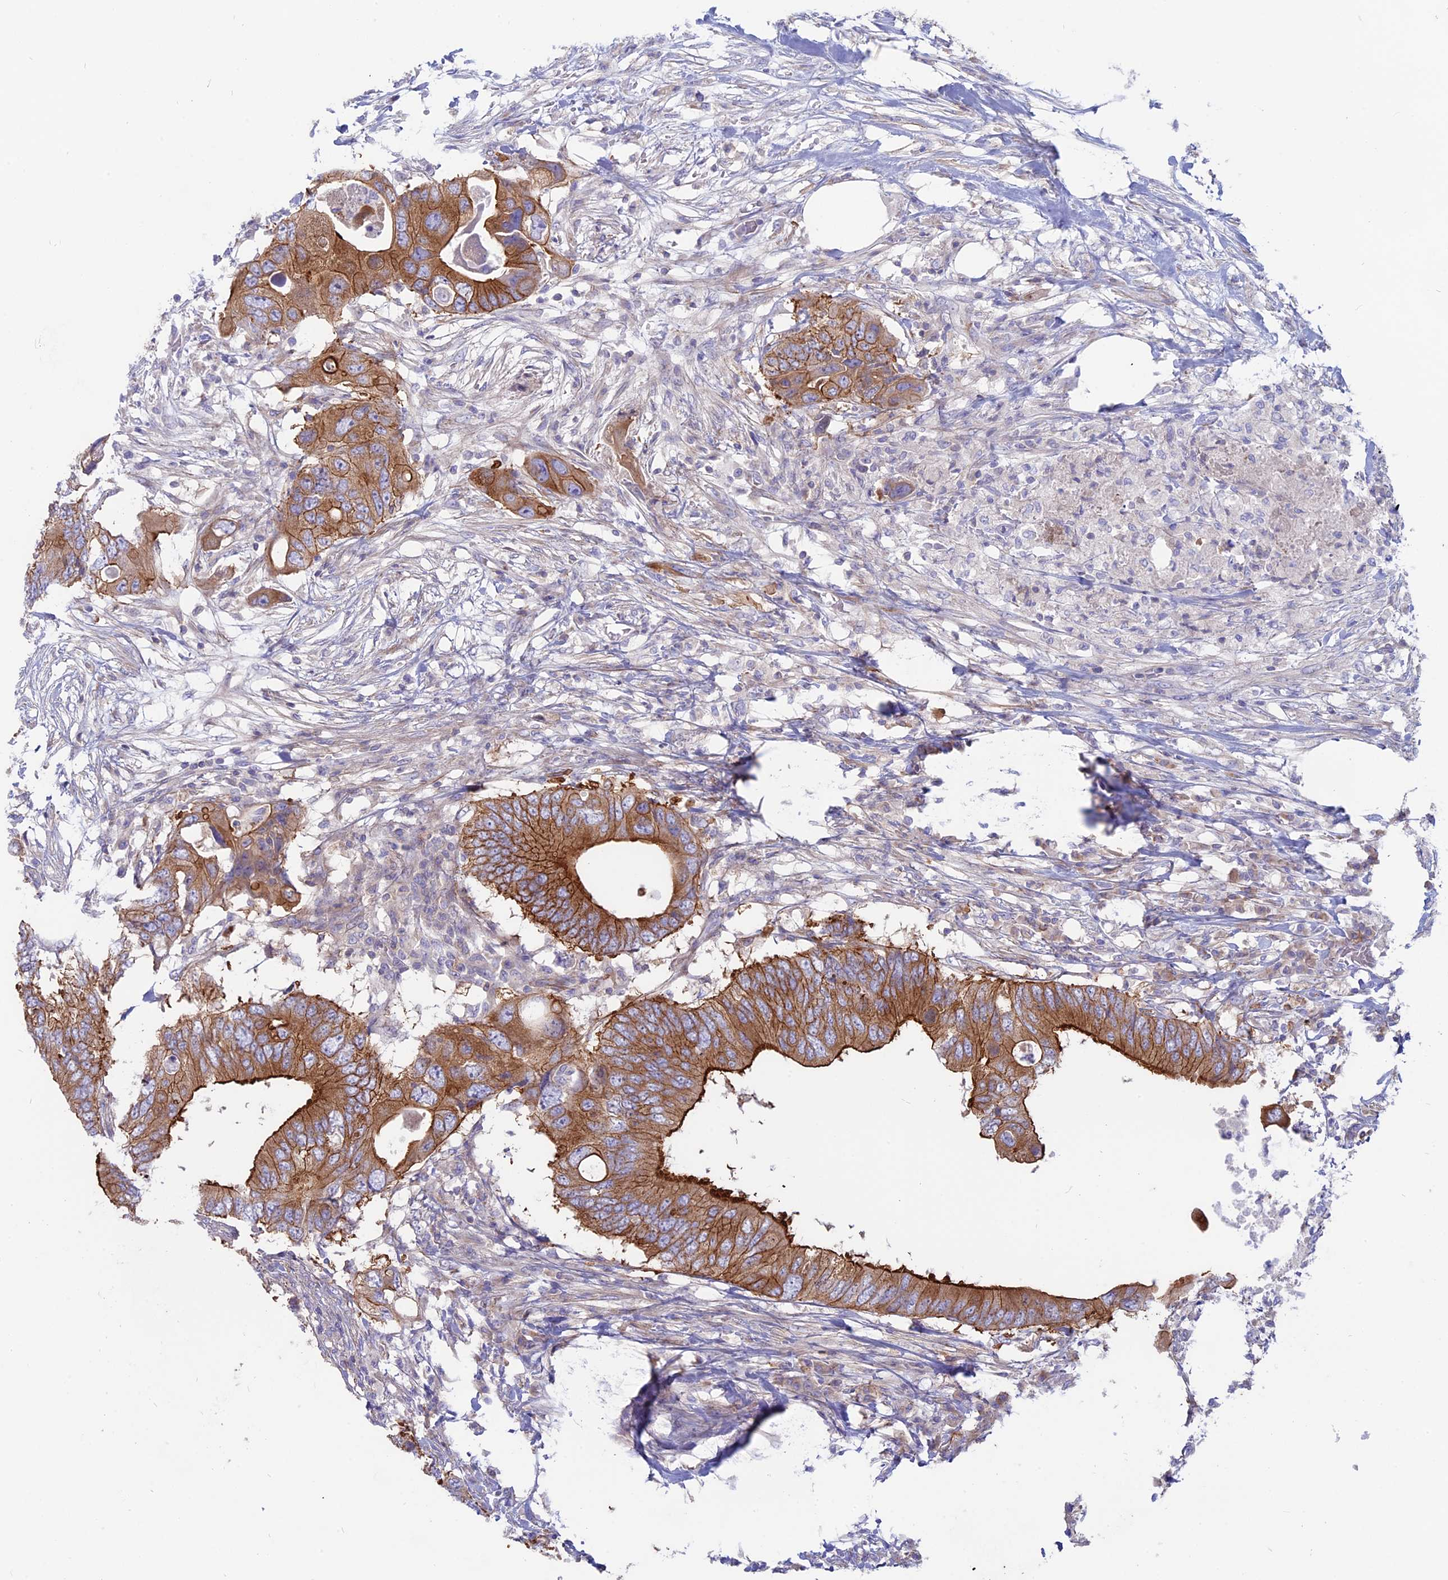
{"staining": {"intensity": "strong", "quantity": ">75%", "location": "cytoplasmic/membranous"}, "tissue": "colorectal cancer", "cell_type": "Tumor cells", "image_type": "cancer", "snomed": [{"axis": "morphology", "description": "Adenocarcinoma, NOS"}, {"axis": "topography", "description": "Colon"}], "caption": "Adenocarcinoma (colorectal) stained with a brown dye shows strong cytoplasmic/membranous positive staining in about >75% of tumor cells.", "gene": "MYO5B", "patient": {"sex": "male", "age": 71}}